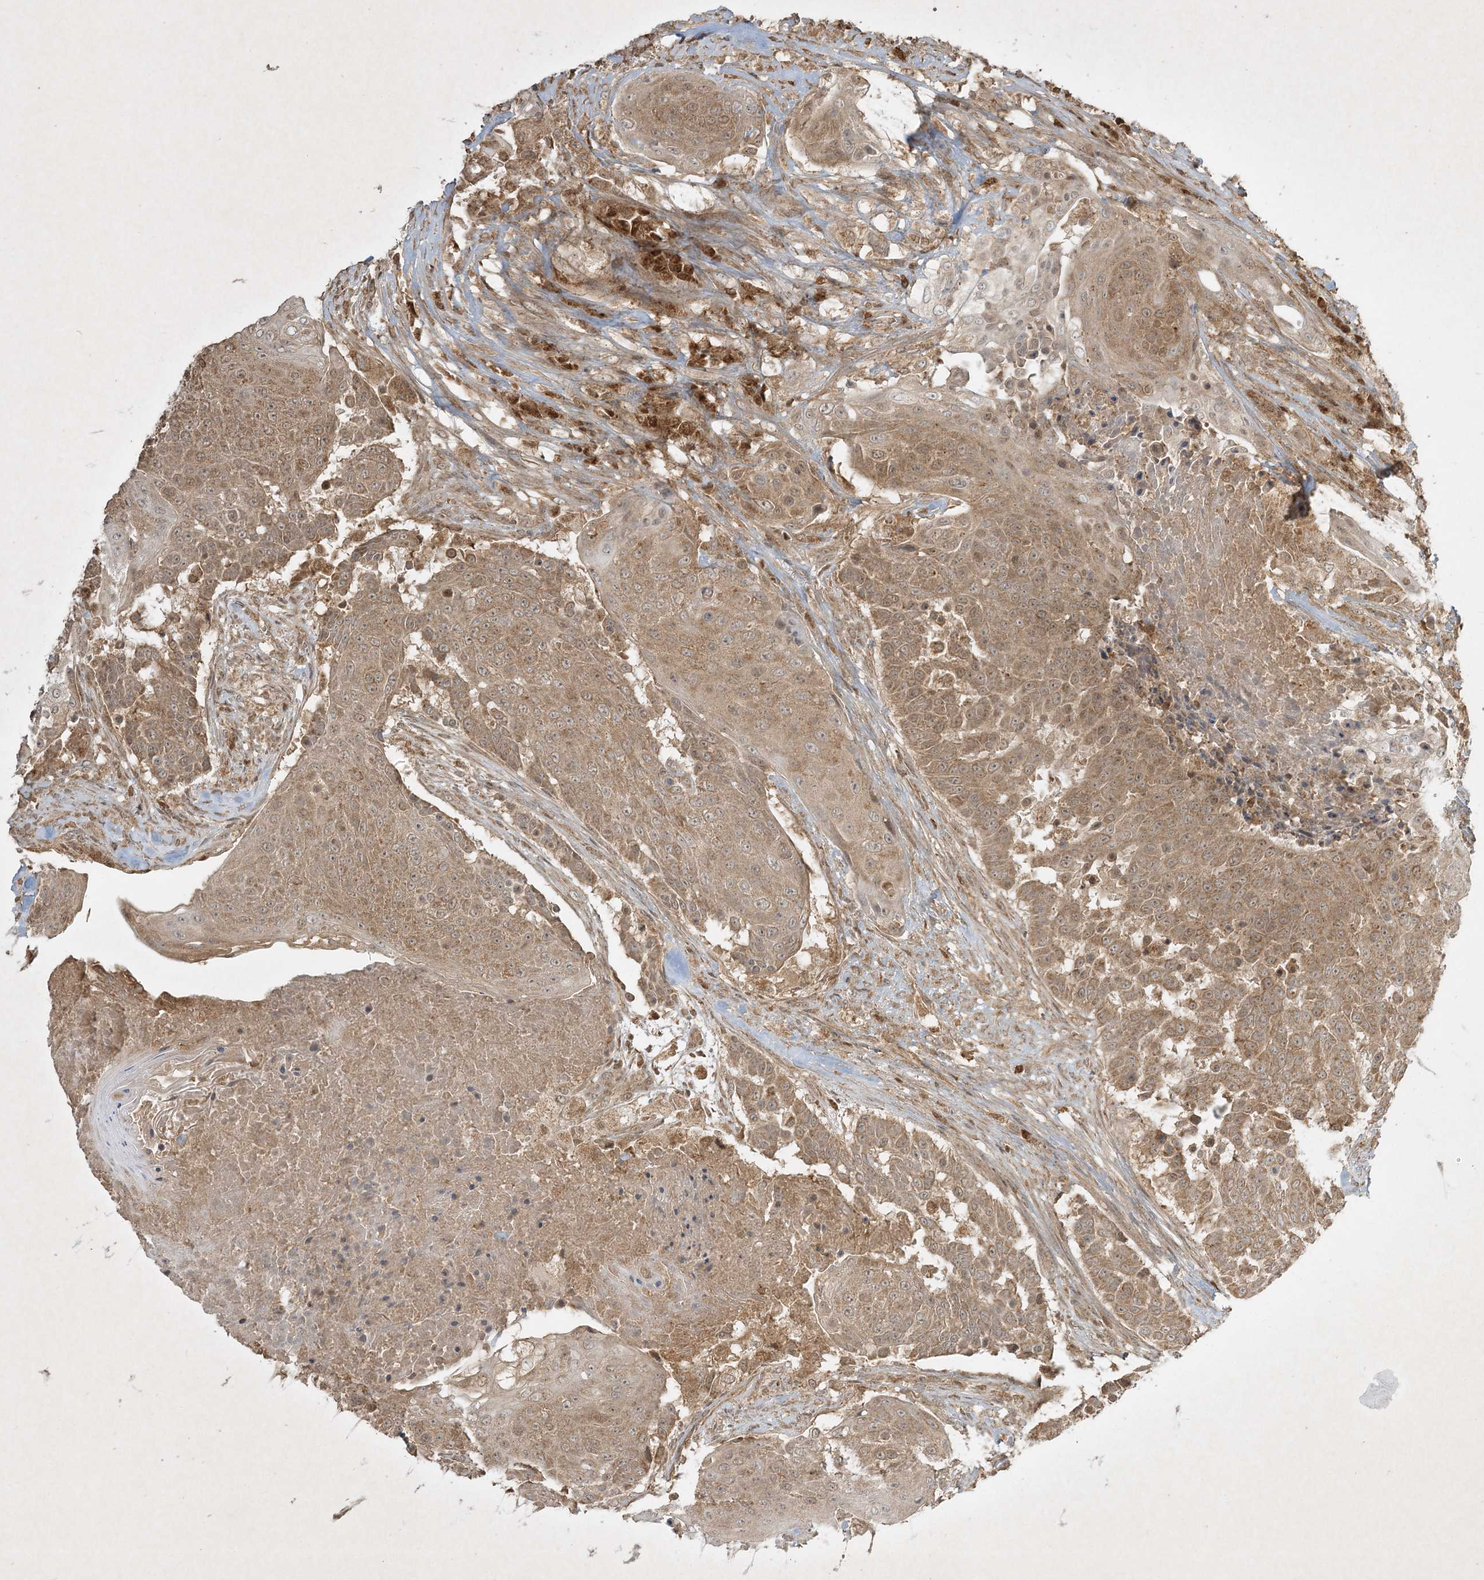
{"staining": {"intensity": "moderate", "quantity": ">75%", "location": "cytoplasmic/membranous"}, "tissue": "urothelial cancer", "cell_type": "Tumor cells", "image_type": "cancer", "snomed": [{"axis": "morphology", "description": "Urothelial carcinoma, High grade"}, {"axis": "topography", "description": "Urinary bladder"}], "caption": "Immunohistochemical staining of urothelial cancer displays moderate cytoplasmic/membranous protein staining in approximately >75% of tumor cells.", "gene": "PLTP", "patient": {"sex": "female", "age": 63}}